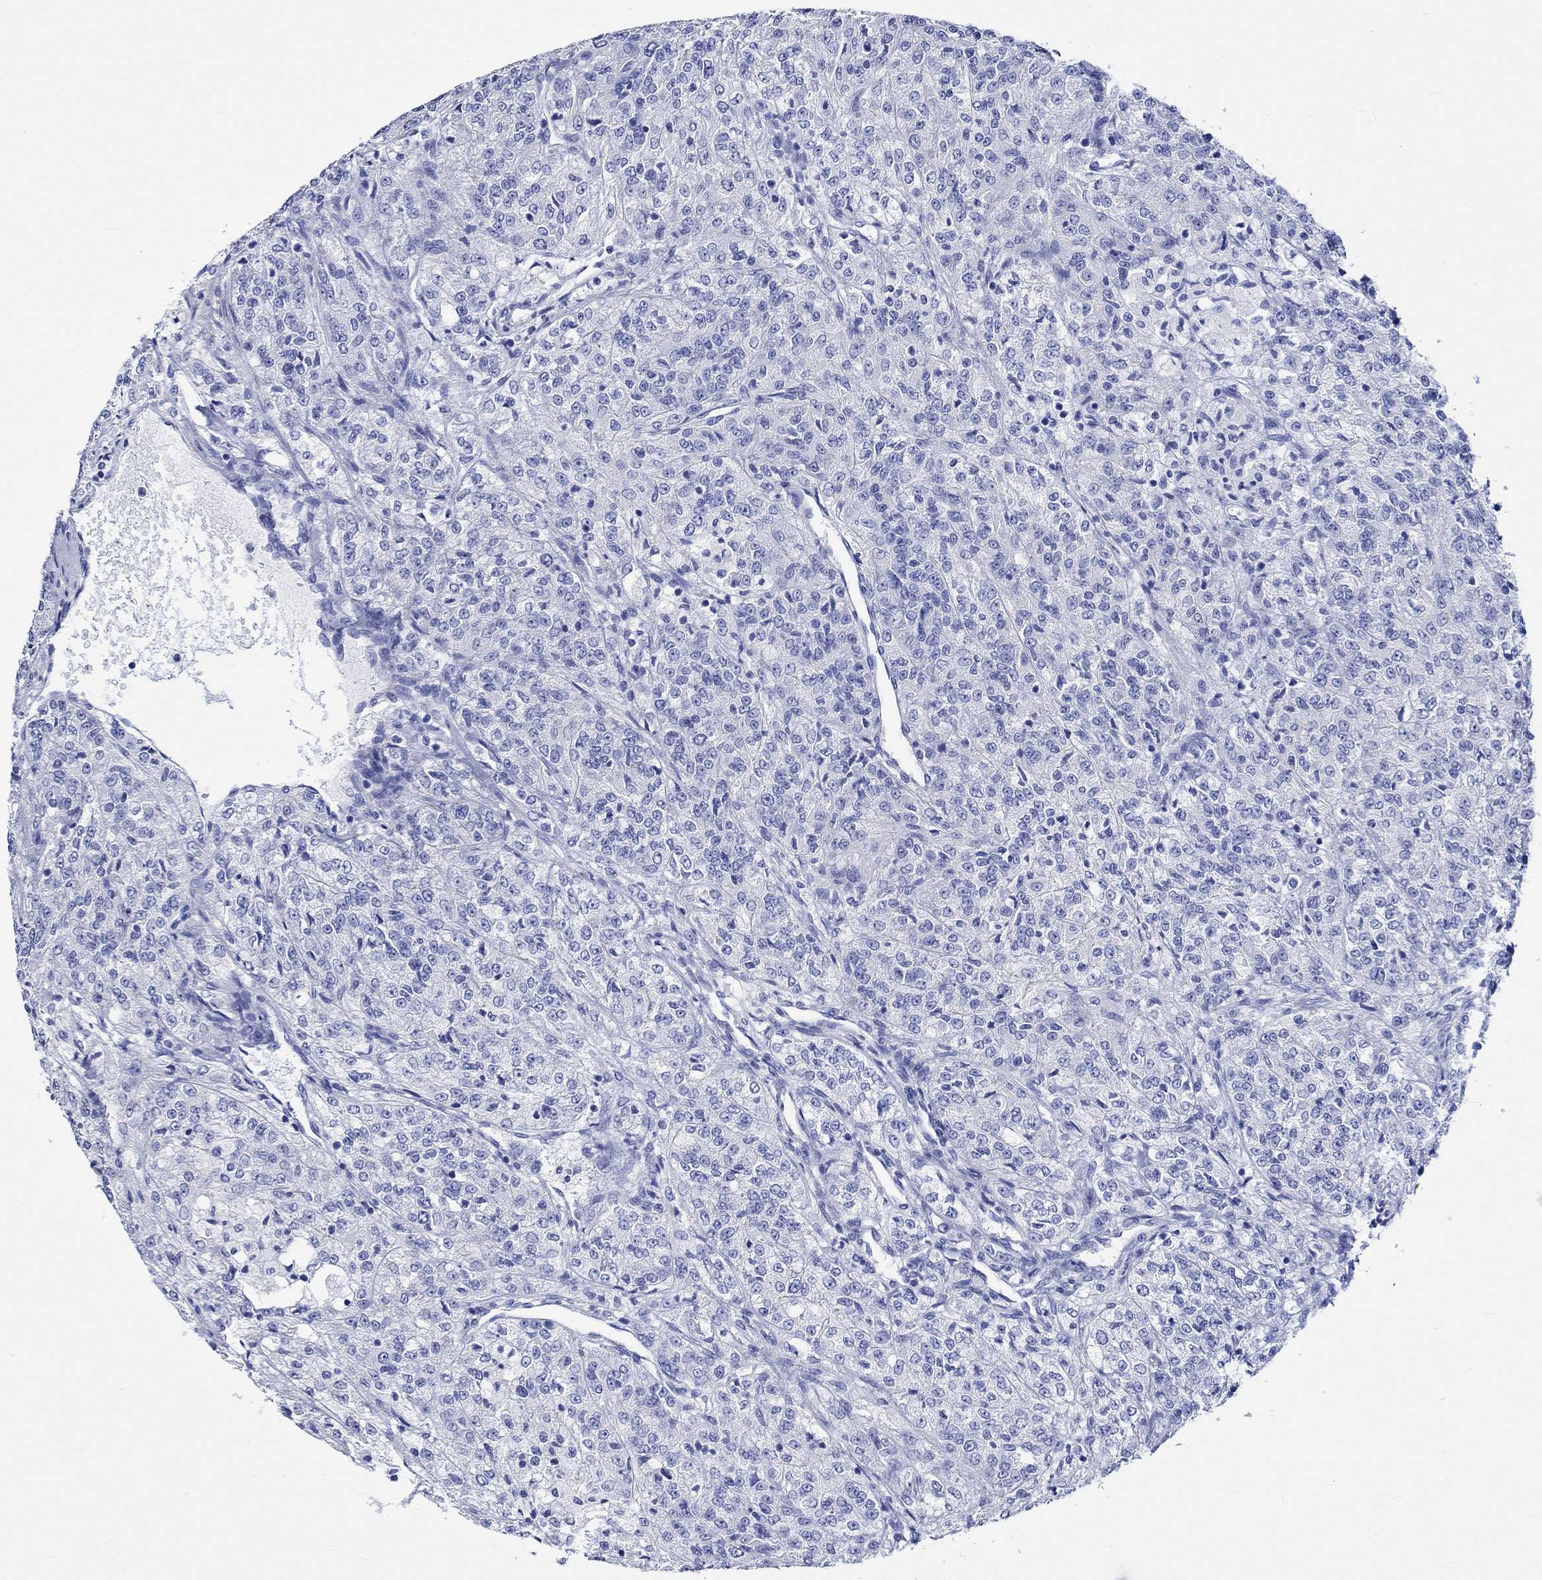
{"staining": {"intensity": "negative", "quantity": "none", "location": "none"}, "tissue": "renal cancer", "cell_type": "Tumor cells", "image_type": "cancer", "snomed": [{"axis": "morphology", "description": "Adenocarcinoma, NOS"}, {"axis": "topography", "description": "Kidney"}], "caption": "The image demonstrates no staining of tumor cells in renal cancer (adenocarcinoma).", "gene": "HARBI1", "patient": {"sex": "female", "age": 63}}